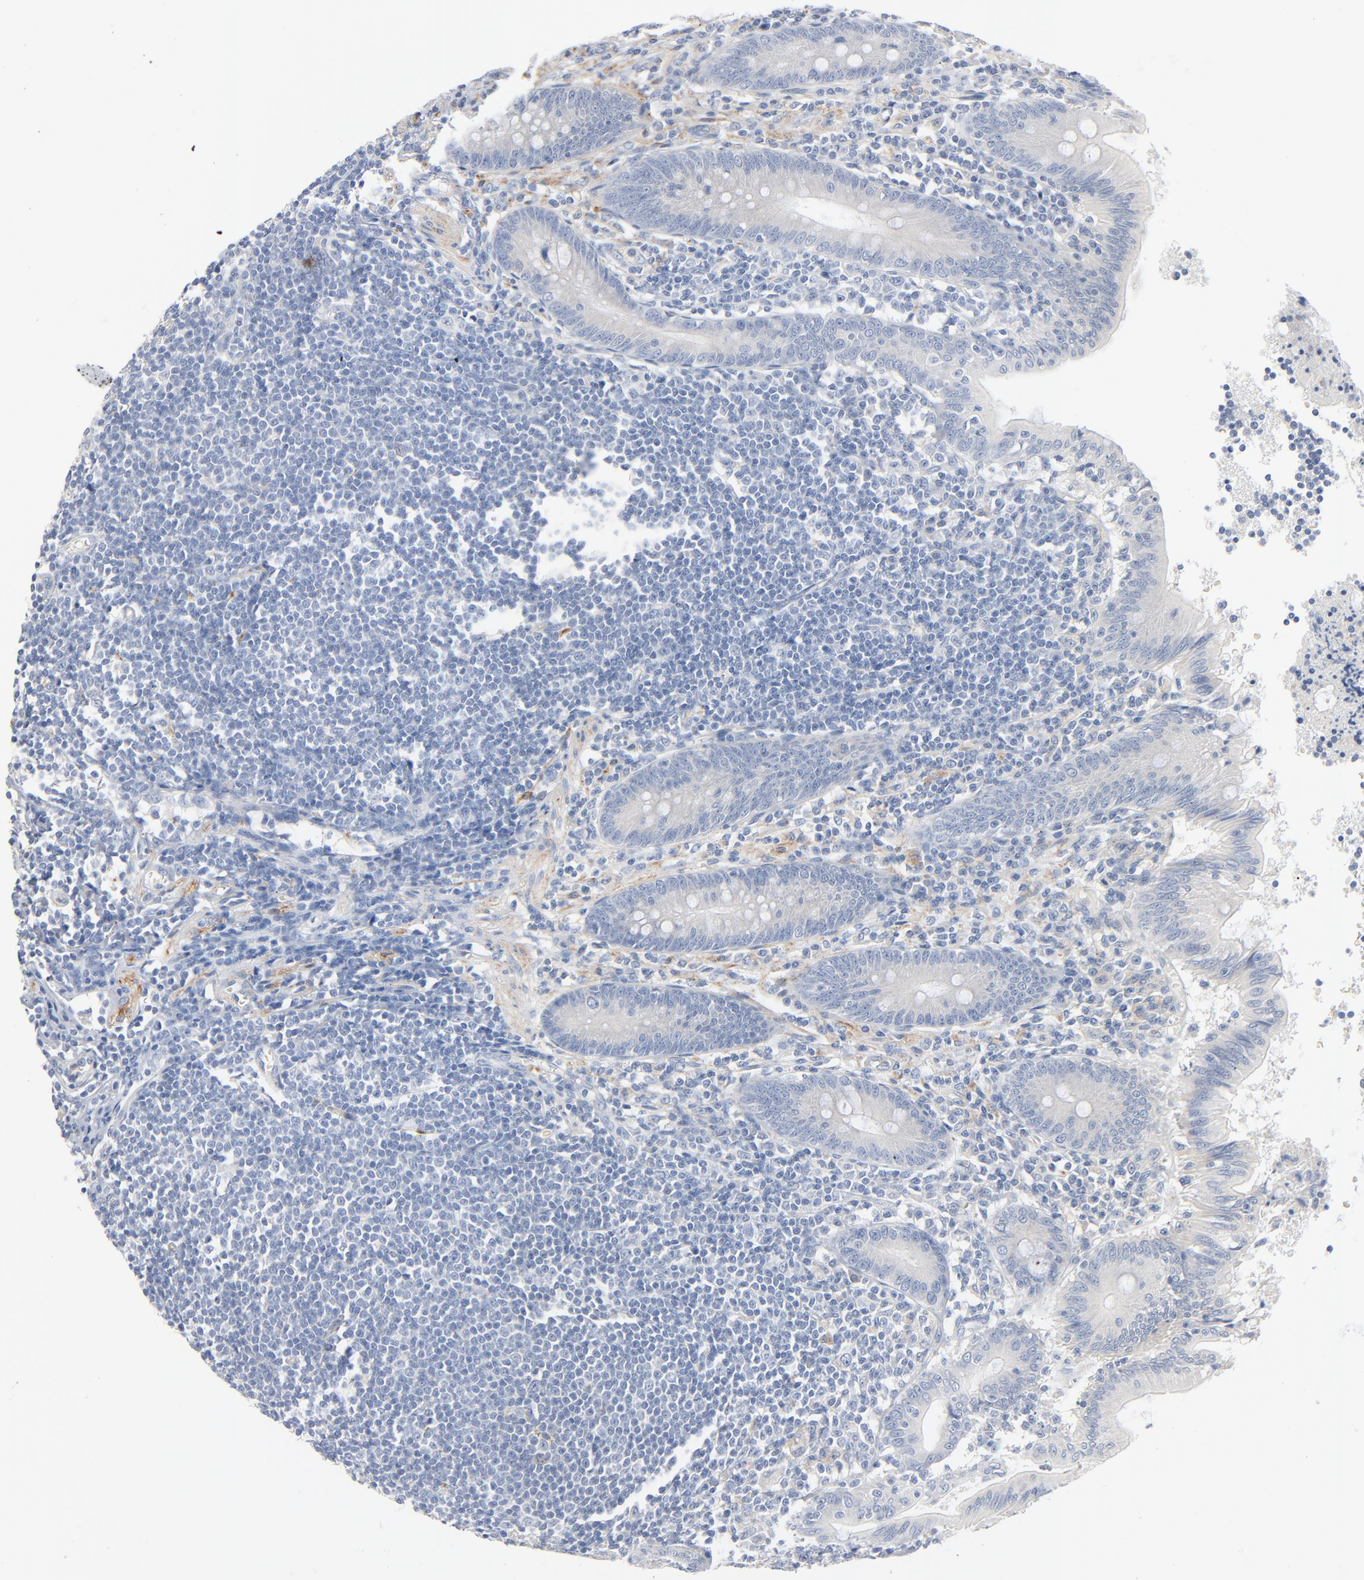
{"staining": {"intensity": "negative", "quantity": "none", "location": "none"}, "tissue": "appendix", "cell_type": "Glandular cells", "image_type": "normal", "snomed": [{"axis": "morphology", "description": "Normal tissue, NOS"}, {"axis": "morphology", "description": "Inflammation, NOS"}, {"axis": "topography", "description": "Appendix"}], "caption": "IHC photomicrograph of unremarkable human appendix stained for a protein (brown), which displays no expression in glandular cells. (IHC, brightfield microscopy, high magnification).", "gene": "IFT43", "patient": {"sex": "male", "age": 46}}